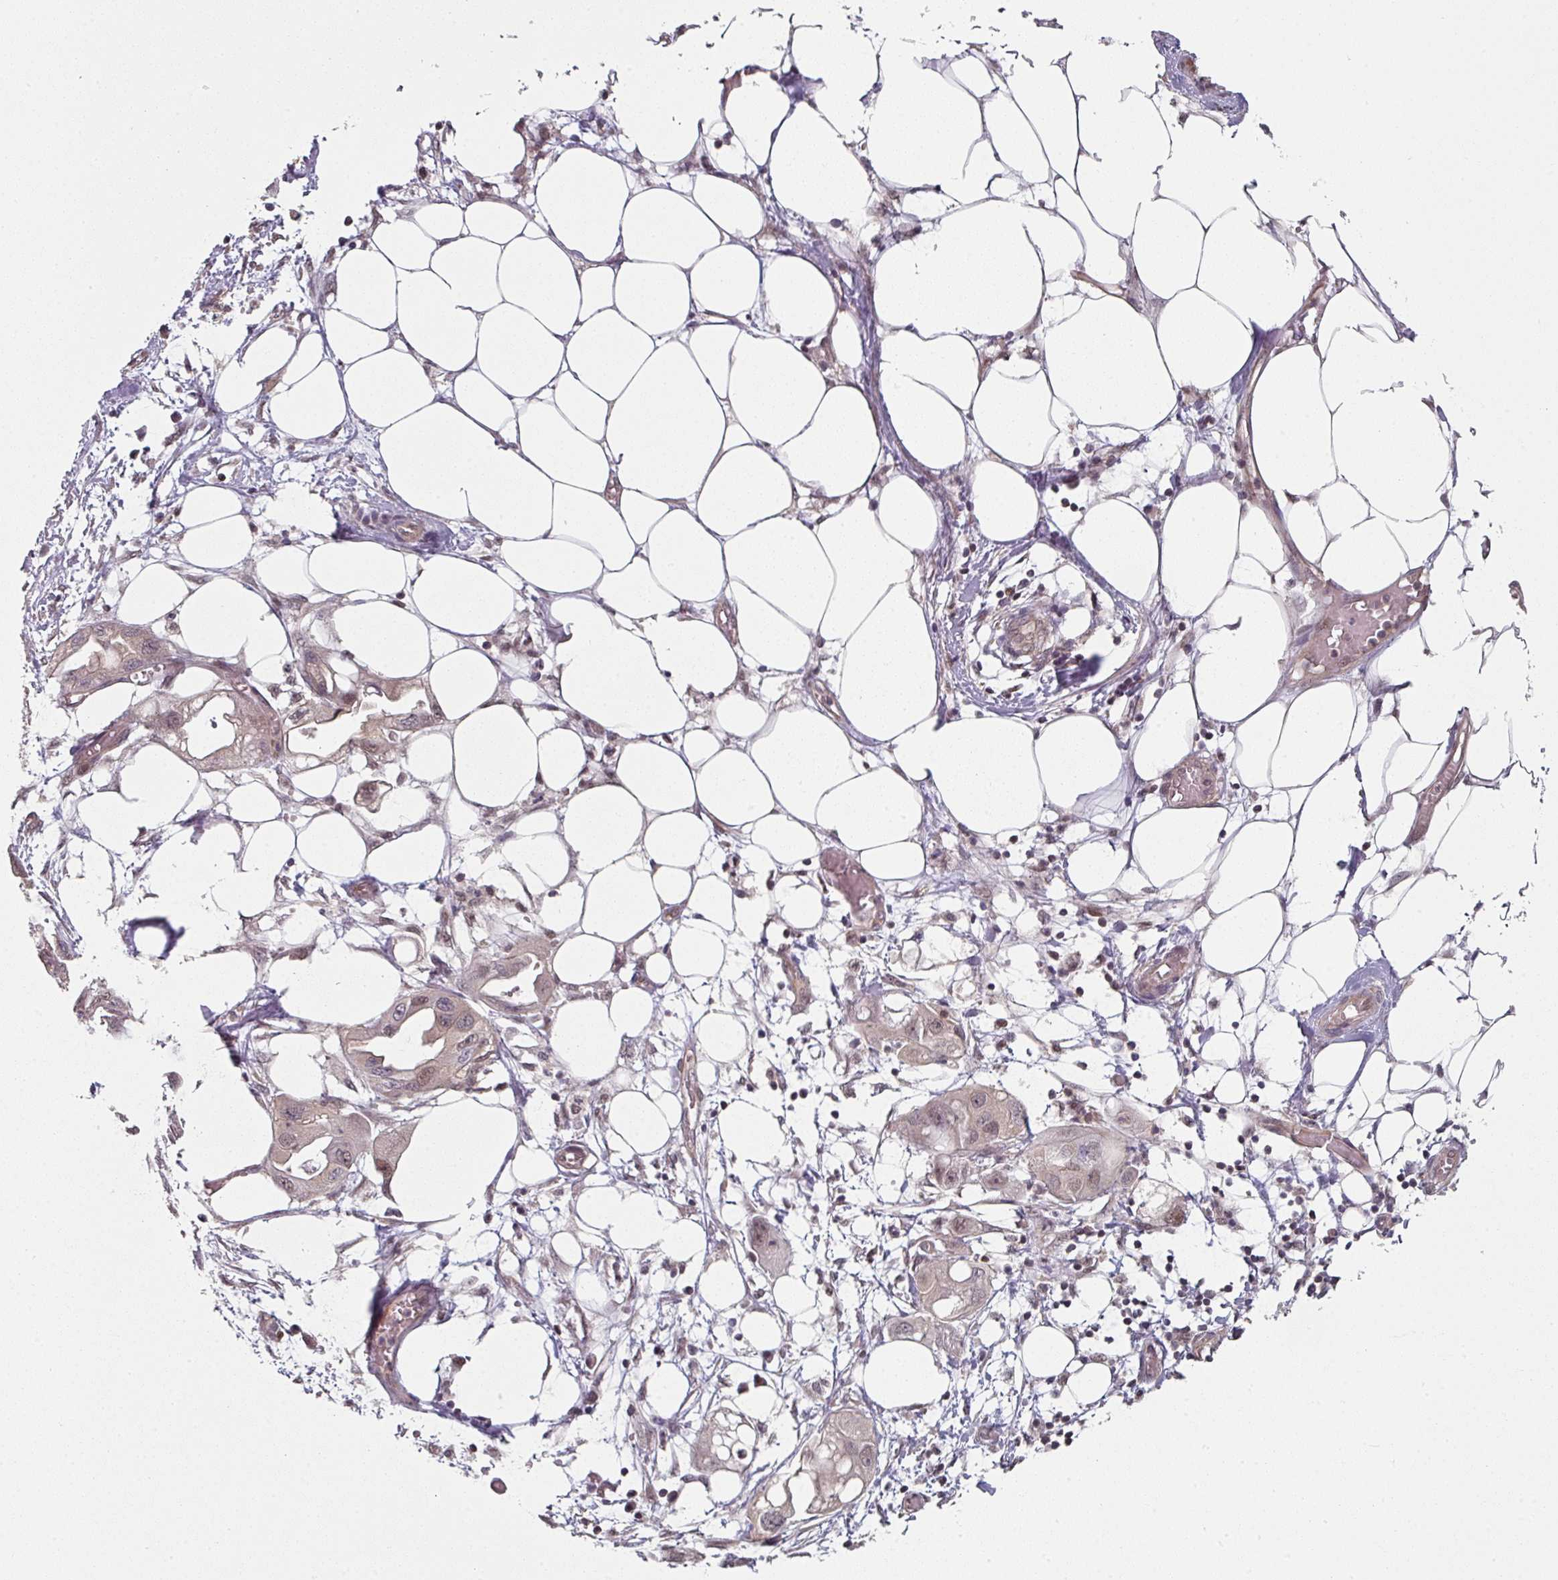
{"staining": {"intensity": "weak", "quantity": "<25%", "location": "nuclear"}, "tissue": "endometrial cancer", "cell_type": "Tumor cells", "image_type": "cancer", "snomed": [{"axis": "morphology", "description": "Adenocarcinoma, NOS"}, {"axis": "morphology", "description": "Adenocarcinoma, metastatic, NOS"}, {"axis": "topography", "description": "Adipose tissue"}, {"axis": "topography", "description": "Endometrium"}], "caption": "The immunohistochemistry (IHC) photomicrograph has no significant staining in tumor cells of endometrial cancer (metastatic adenocarcinoma) tissue.", "gene": "PSME3IP1", "patient": {"sex": "female", "age": 67}}